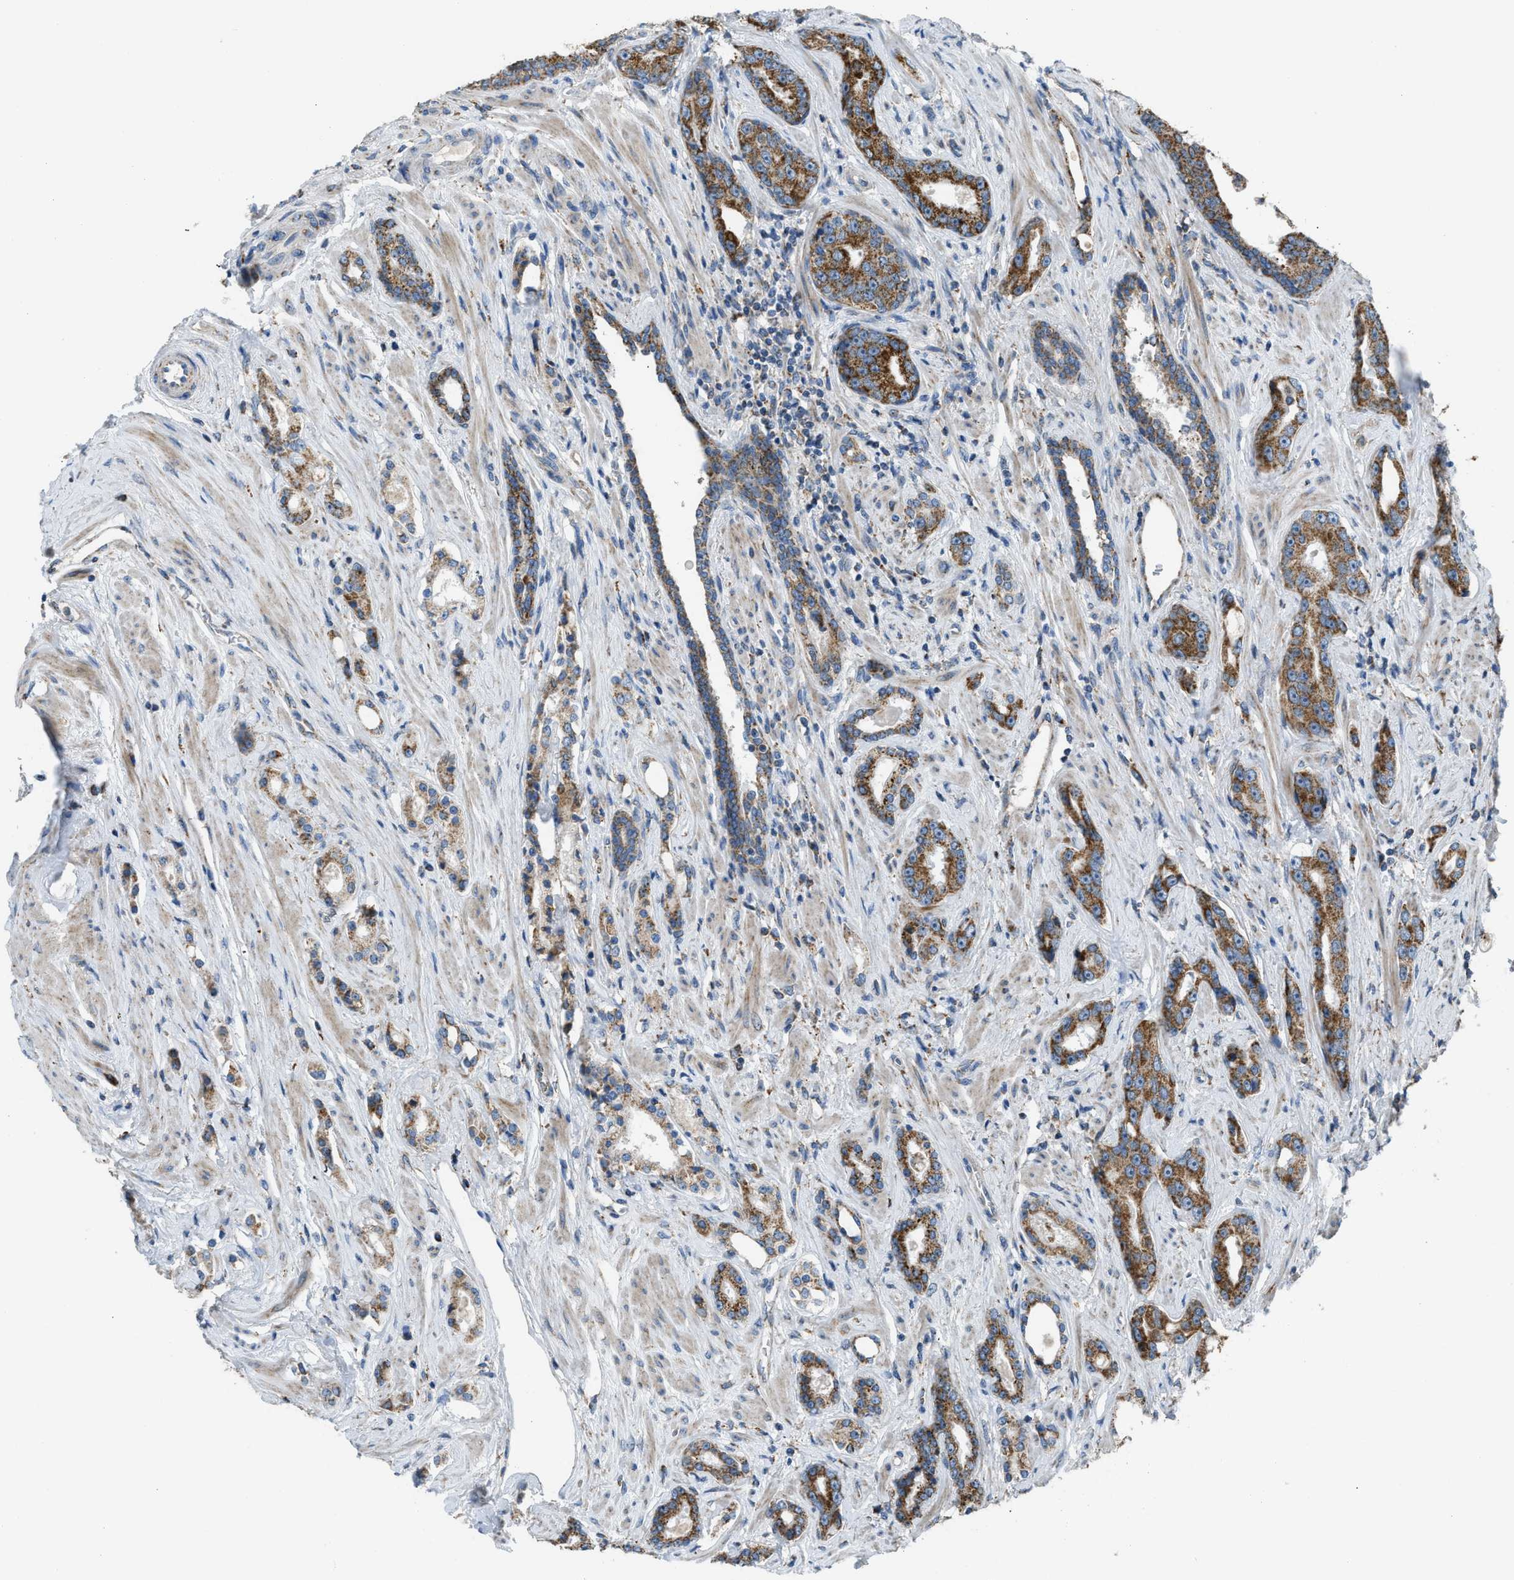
{"staining": {"intensity": "strong", "quantity": ">75%", "location": "cytoplasmic/membranous"}, "tissue": "prostate cancer", "cell_type": "Tumor cells", "image_type": "cancer", "snomed": [{"axis": "morphology", "description": "Adenocarcinoma, High grade"}, {"axis": "topography", "description": "Prostate"}], "caption": "Immunohistochemistry staining of adenocarcinoma (high-grade) (prostate), which displays high levels of strong cytoplasmic/membranous positivity in about >75% of tumor cells indicating strong cytoplasmic/membranous protein positivity. The staining was performed using DAB (3,3'-diaminobenzidine) (brown) for protein detection and nuclei were counterstained in hematoxylin (blue).", "gene": "SMIM20", "patient": {"sex": "male", "age": 71}}